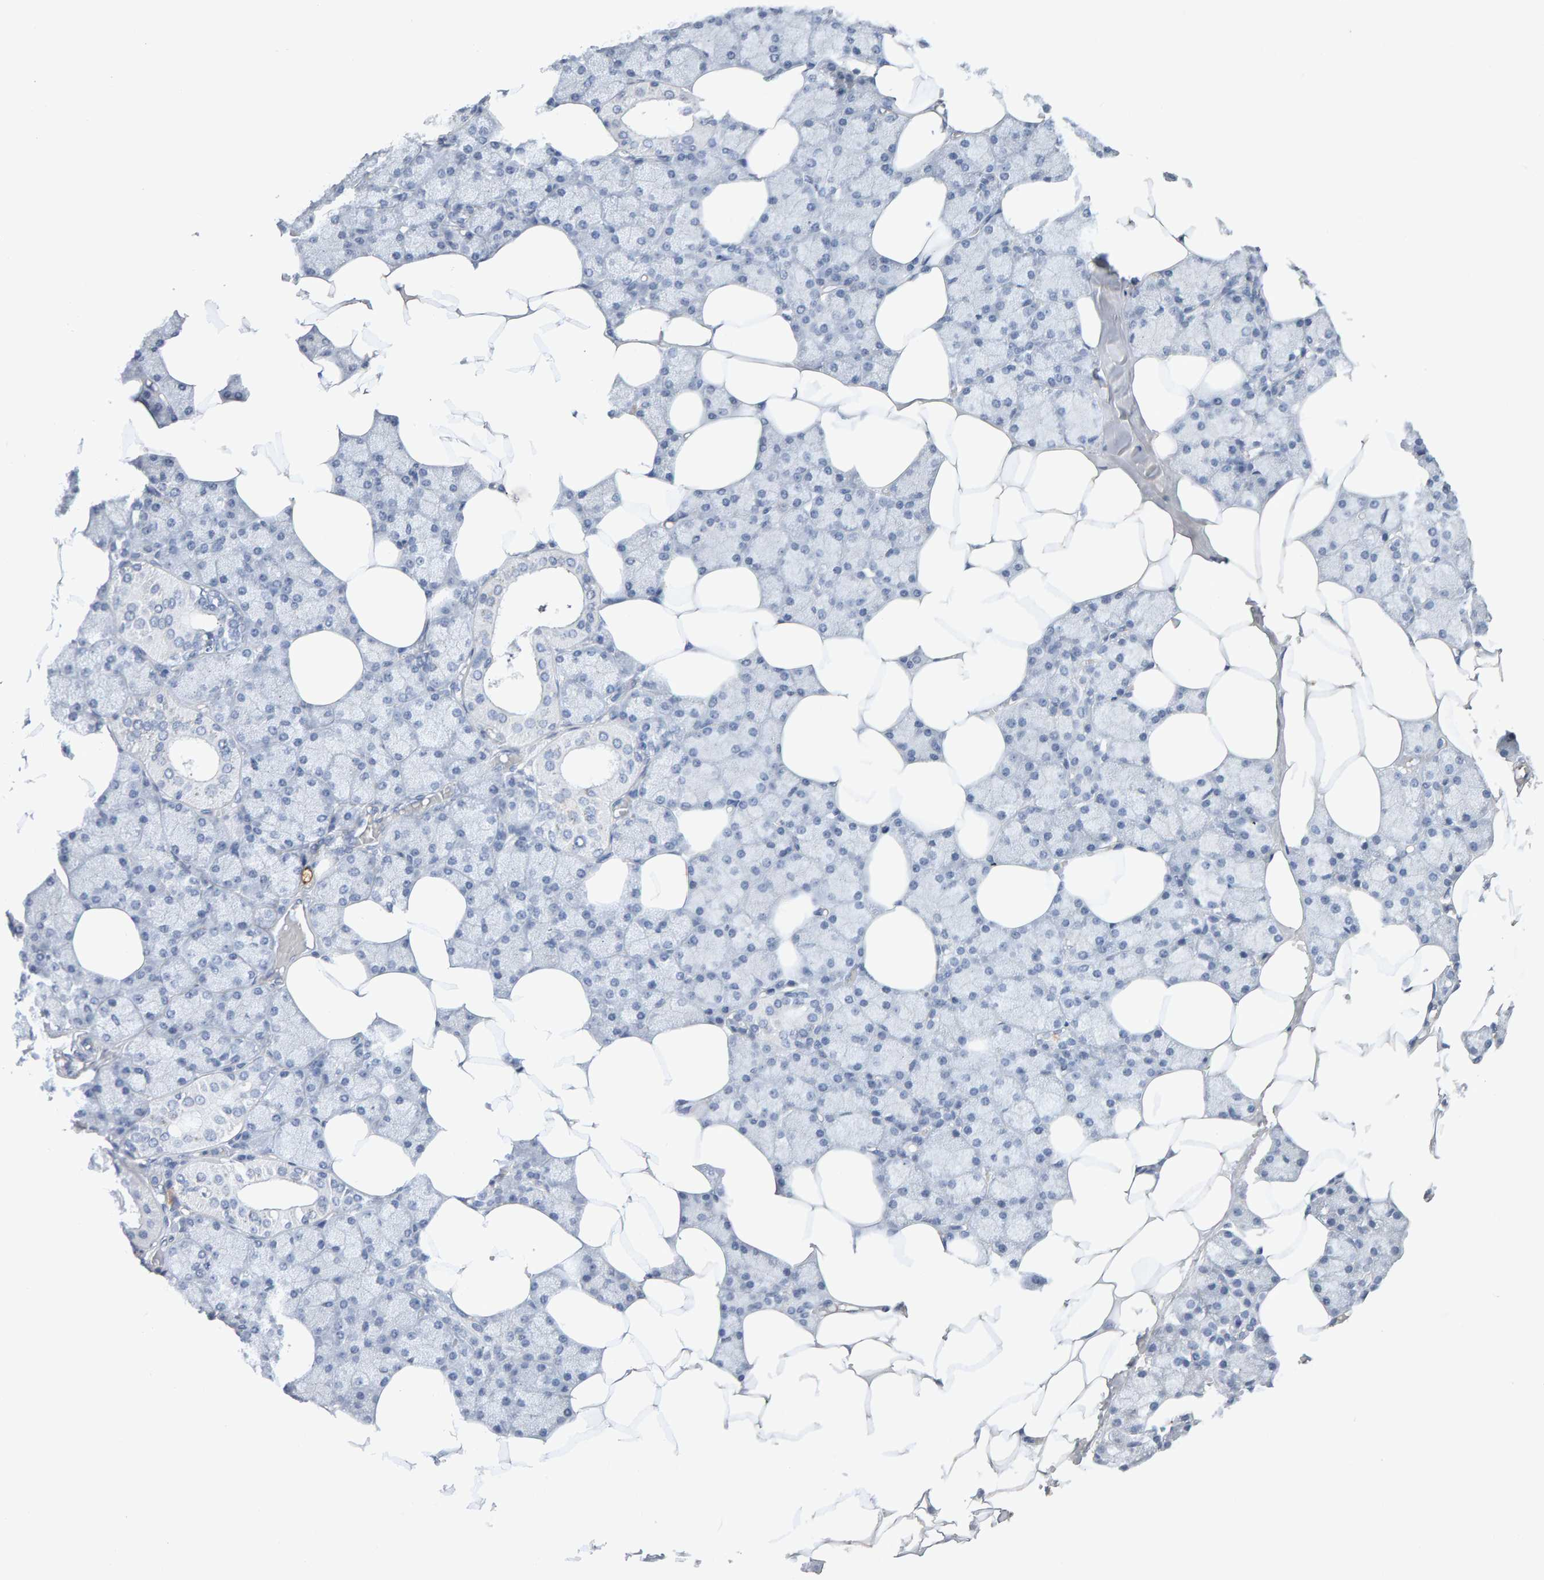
{"staining": {"intensity": "moderate", "quantity": "<25%", "location": "cytoplasmic/membranous"}, "tissue": "salivary gland", "cell_type": "Glandular cells", "image_type": "normal", "snomed": [{"axis": "morphology", "description": "Normal tissue, NOS"}, {"axis": "topography", "description": "Salivary gland"}], "caption": "An IHC image of benign tissue is shown. Protein staining in brown labels moderate cytoplasmic/membranous positivity in salivary gland within glandular cells.", "gene": "PTPRM", "patient": {"sex": "male", "age": 62}}